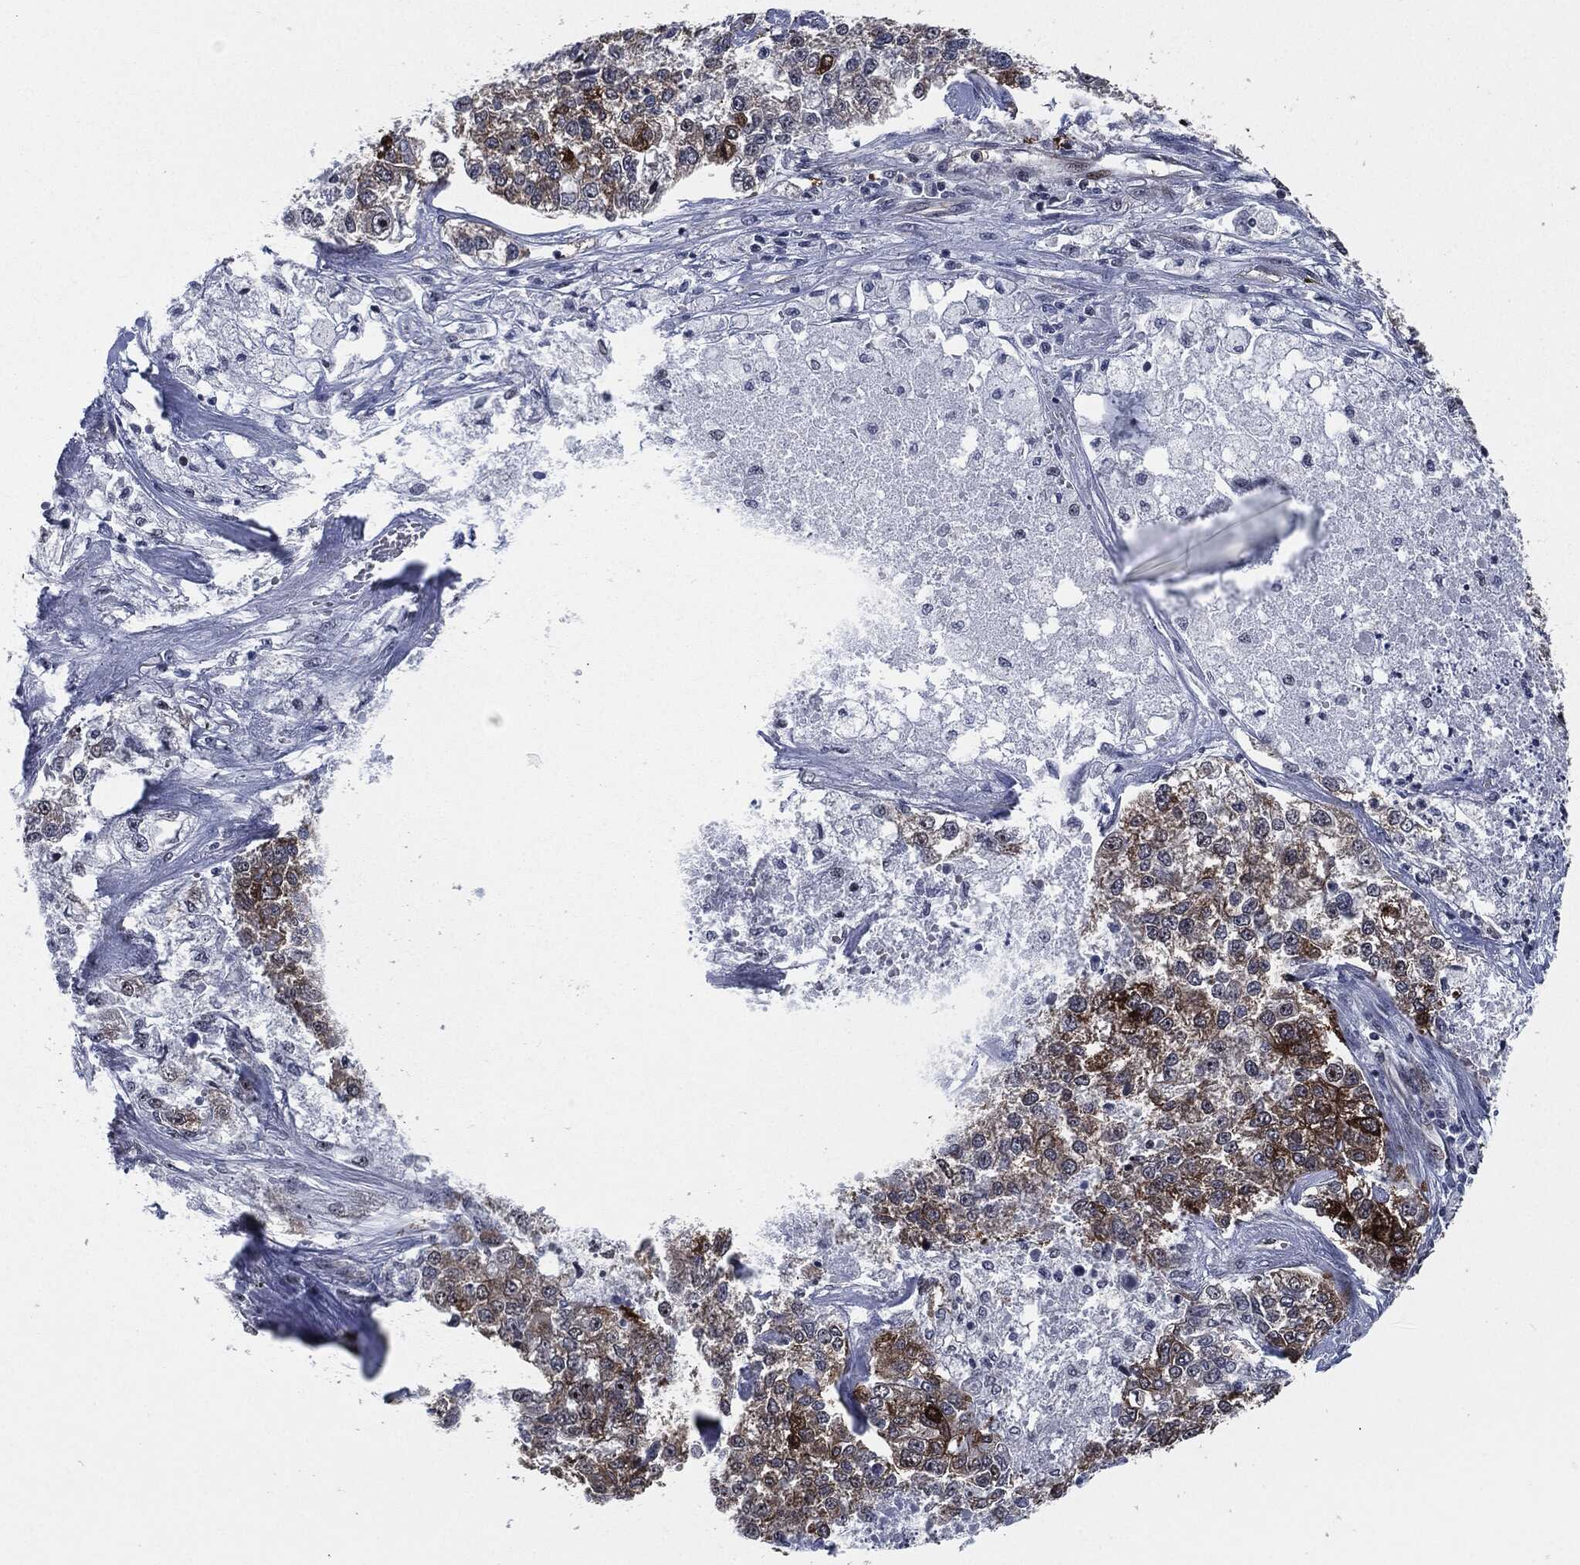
{"staining": {"intensity": "moderate", "quantity": ">75%", "location": "cytoplasmic/membranous"}, "tissue": "lung cancer", "cell_type": "Tumor cells", "image_type": "cancer", "snomed": [{"axis": "morphology", "description": "Adenocarcinoma, NOS"}, {"axis": "topography", "description": "Lung"}], "caption": "There is medium levels of moderate cytoplasmic/membranous expression in tumor cells of adenocarcinoma (lung), as demonstrated by immunohistochemical staining (brown color).", "gene": "AKT2", "patient": {"sex": "male", "age": 49}}